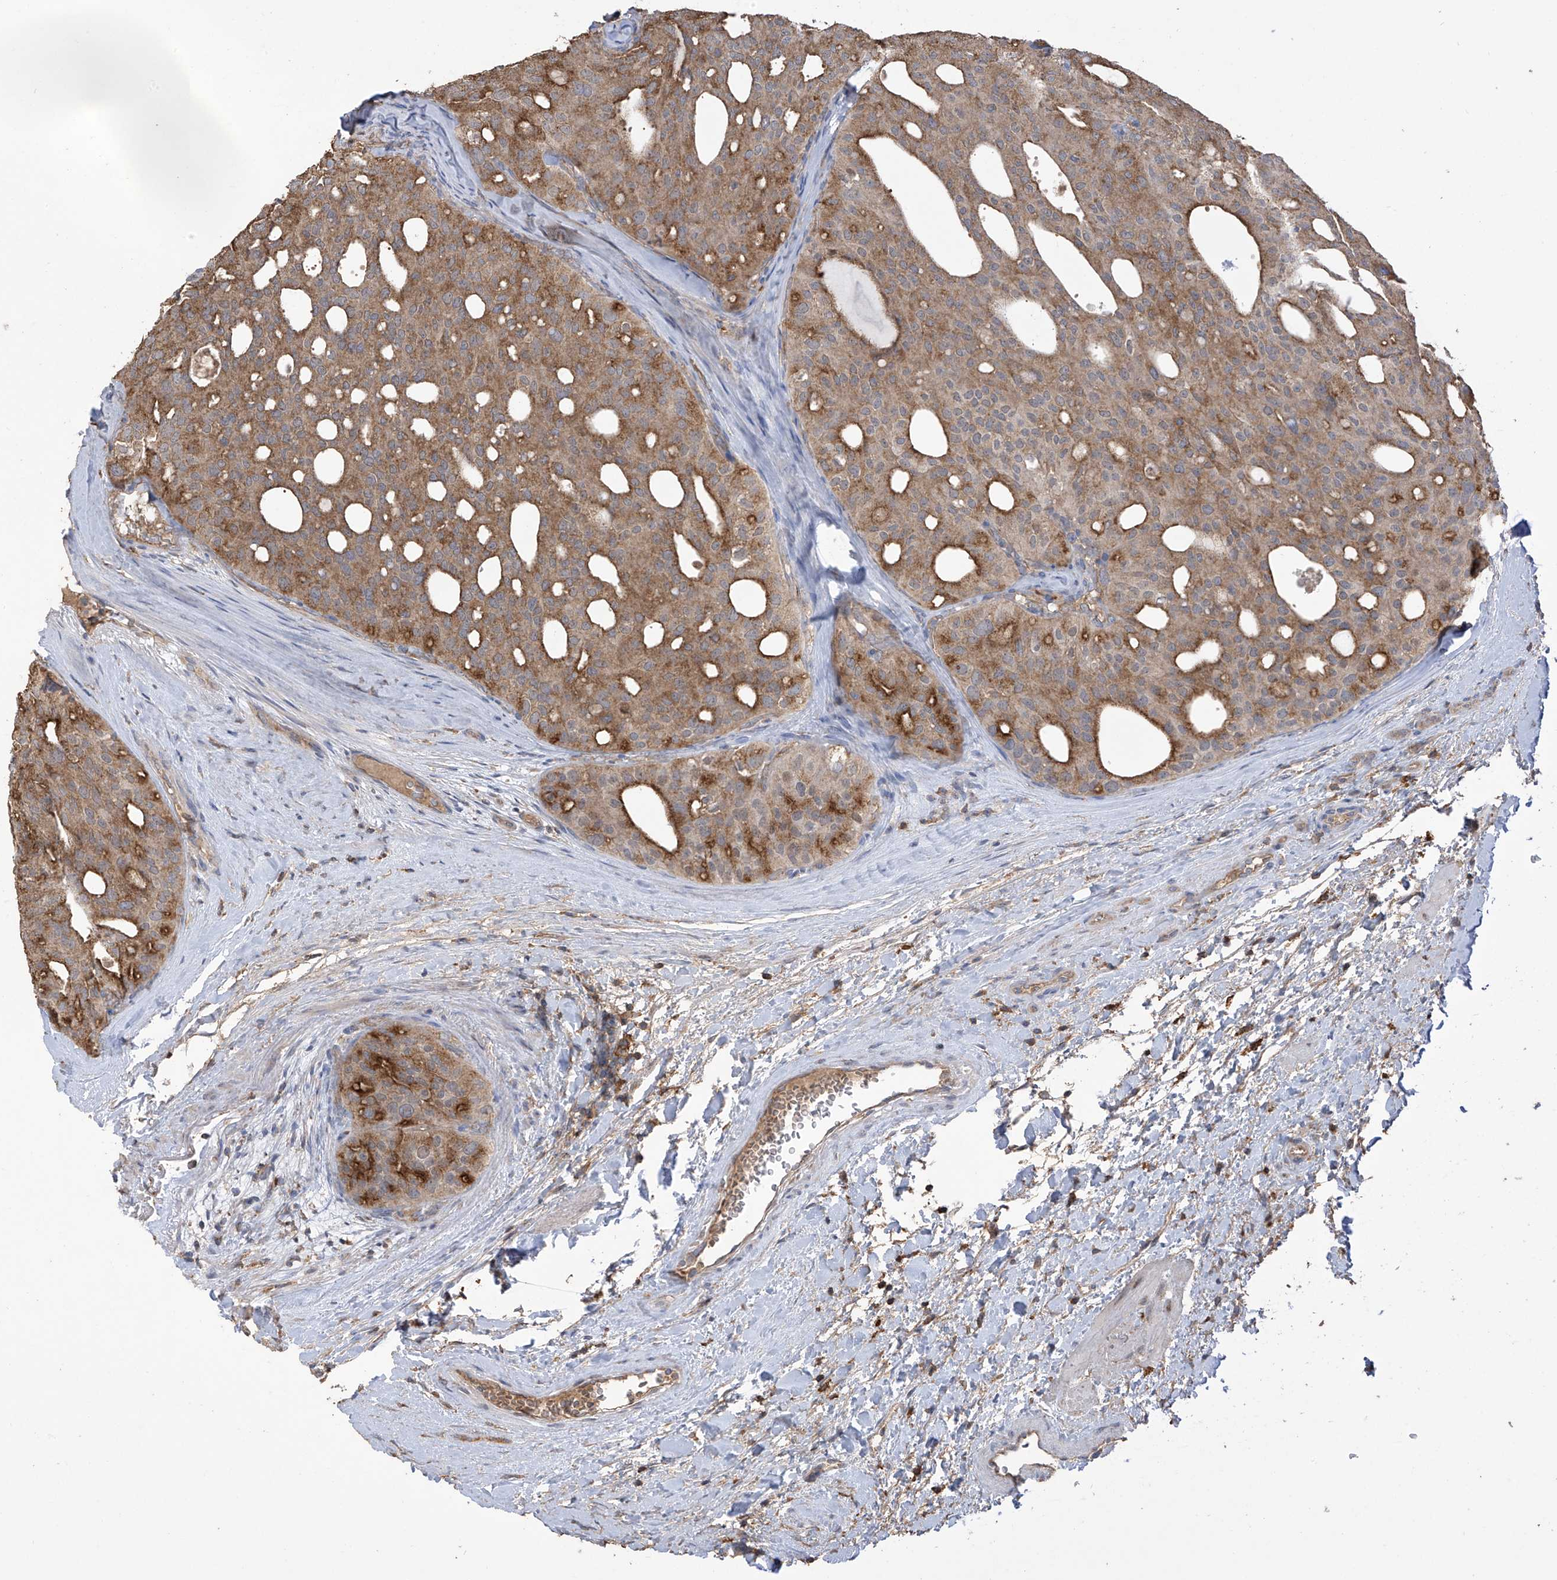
{"staining": {"intensity": "moderate", "quantity": ">75%", "location": "cytoplasmic/membranous"}, "tissue": "thyroid cancer", "cell_type": "Tumor cells", "image_type": "cancer", "snomed": [{"axis": "morphology", "description": "Follicular adenoma carcinoma, NOS"}, {"axis": "topography", "description": "Thyroid gland"}], "caption": "There is medium levels of moderate cytoplasmic/membranous positivity in tumor cells of thyroid follicular adenoma carcinoma, as demonstrated by immunohistochemical staining (brown color).", "gene": "COX10", "patient": {"sex": "male", "age": 75}}